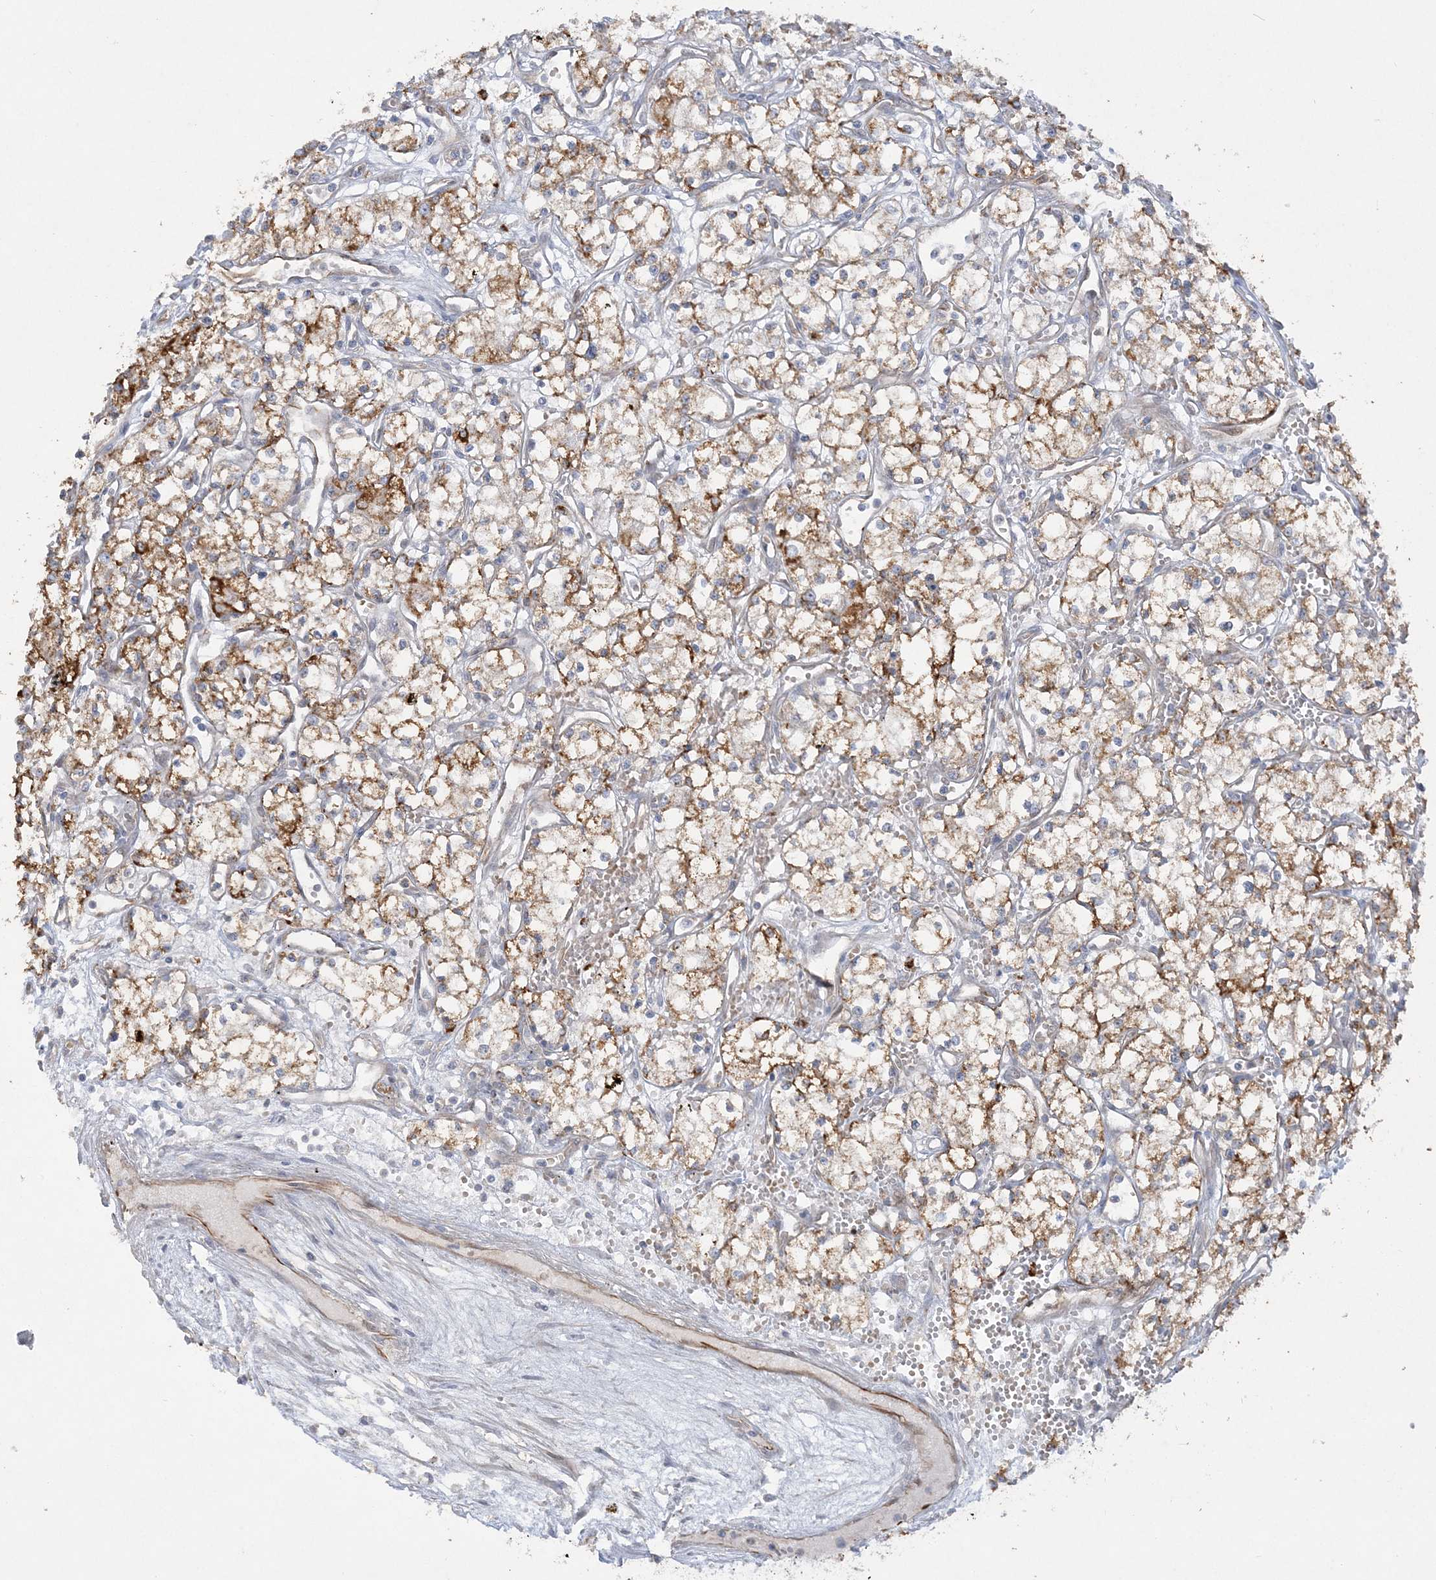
{"staining": {"intensity": "moderate", "quantity": ">75%", "location": "cytoplasmic/membranous"}, "tissue": "renal cancer", "cell_type": "Tumor cells", "image_type": "cancer", "snomed": [{"axis": "morphology", "description": "Adenocarcinoma, NOS"}, {"axis": "topography", "description": "Kidney"}], "caption": "Protein expression analysis of human renal adenocarcinoma reveals moderate cytoplasmic/membranous staining in approximately >75% of tumor cells.", "gene": "INPP1", "patient": {"sex": "male", "age": 59}}